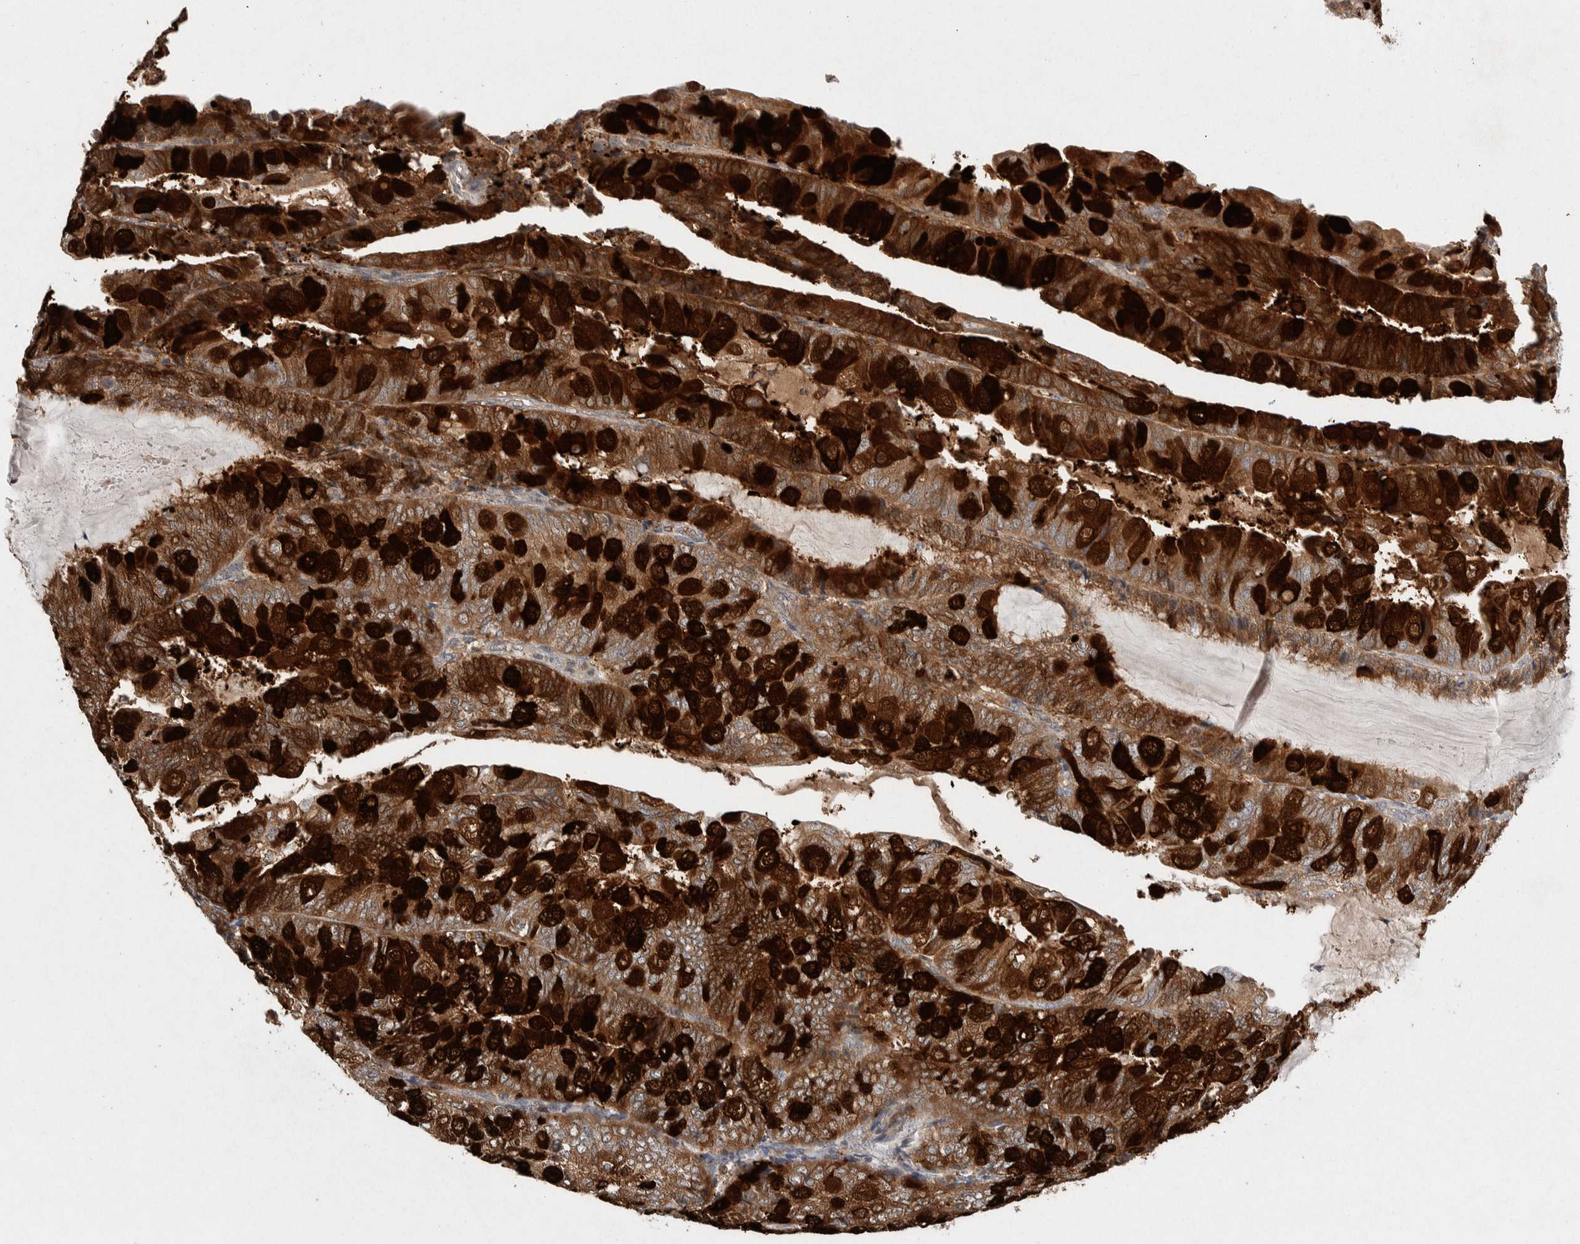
{"staining": {"intensity": "strong", "quantity": ">75%", "location": "cytoplasmic/membranous"}, "tissue": "endometrial cancer", "cell_type": "Tumor cells", "image_type": "cancer", "snomed": [{"axis": "morphology", "description": "Adenocarcinoma, NOS"}, {"axis": "topography", "description": "Endometrium"}], "caption": "Human endometrial cancer stained for a protein (brown) displays strong cytoplasmic/membranous positive staining in about >75% of tumor cells.", "gene": "KCNK1", "patient": {"sex": "female", "age": 81}}